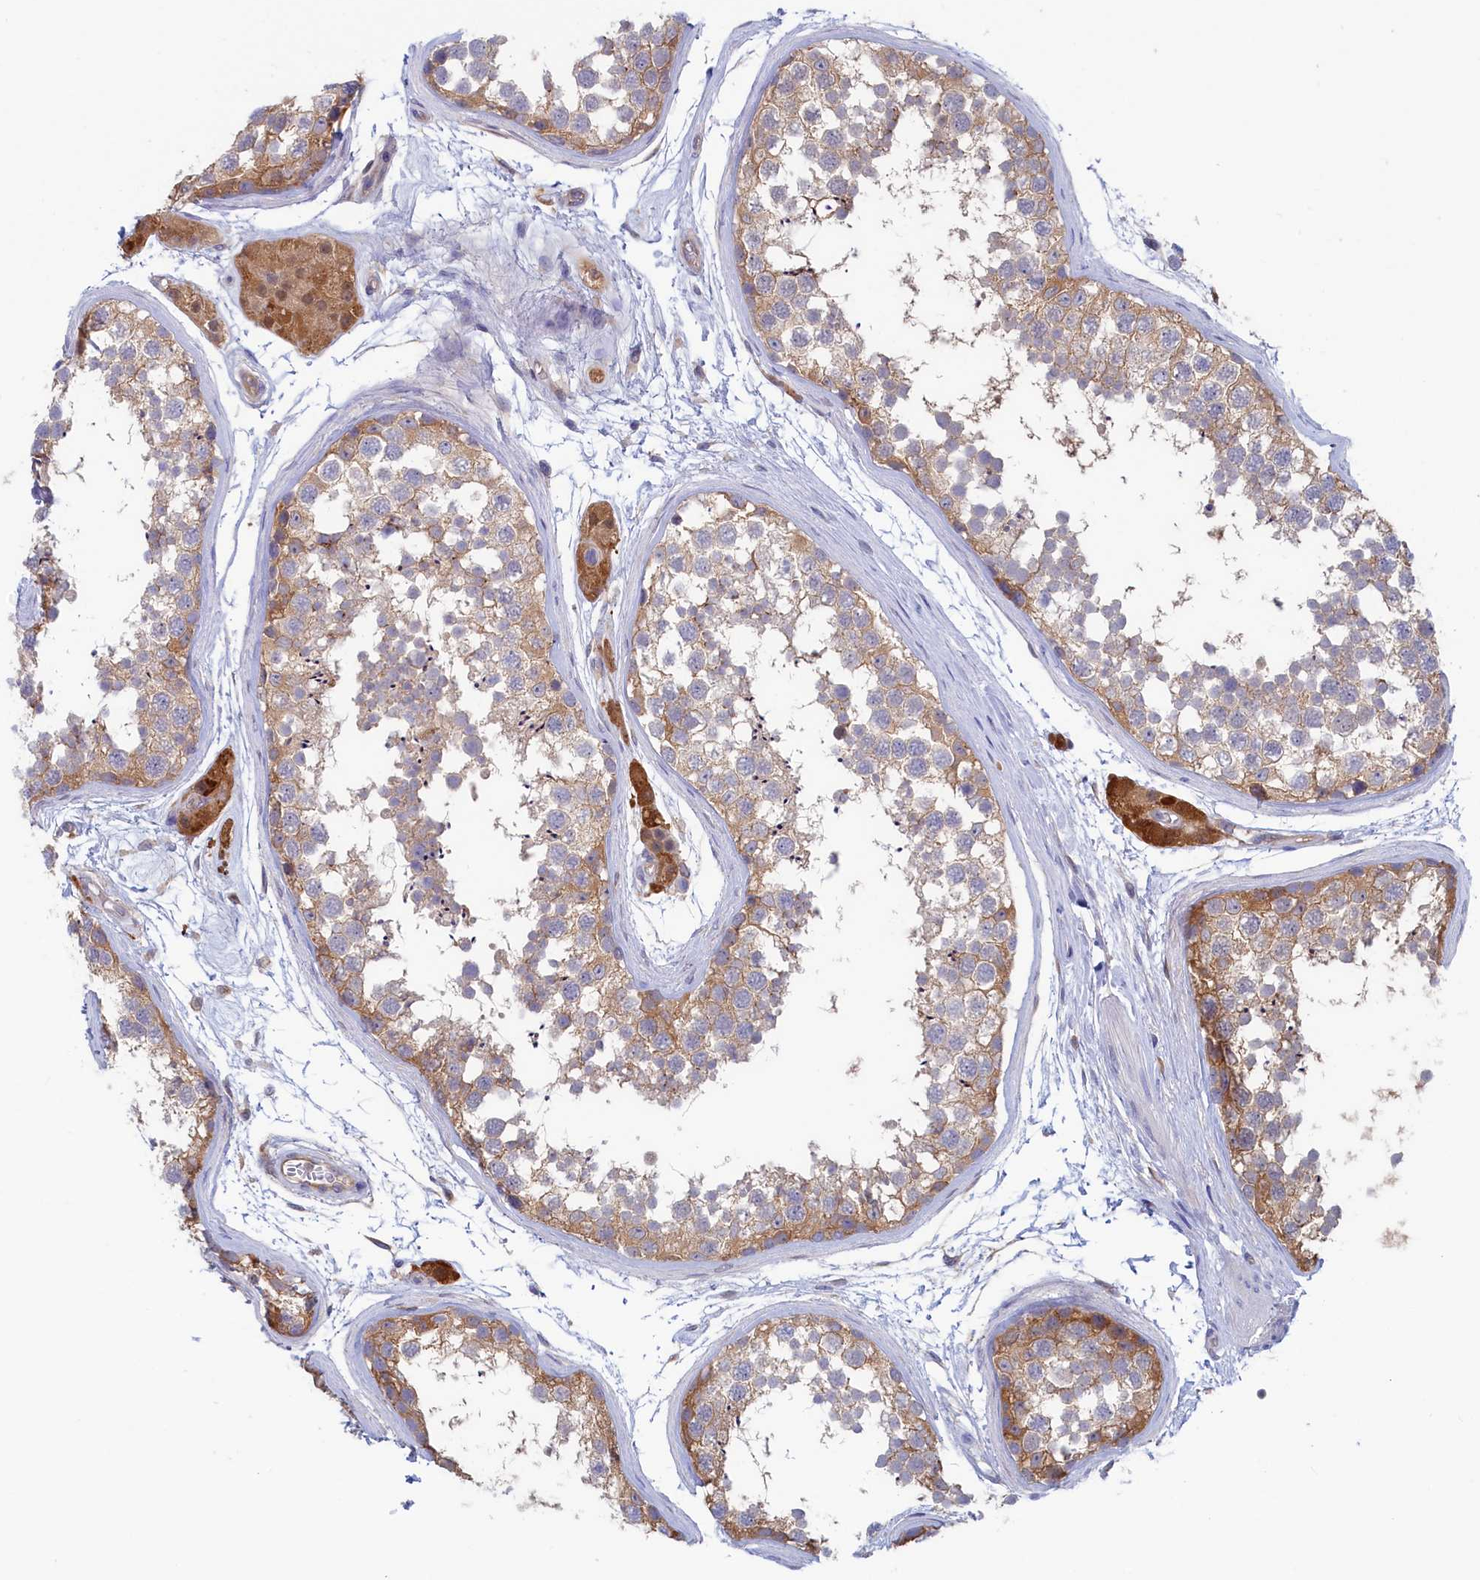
{"staining": {"intensity": "moderate", "quantity": "25%-75%", "location": "cytoplasmic/membranous"}, "tissue": "testis", "cell_type": "Cells in seminiferous ducts", "image_type": "normal", "snomed": [{"axis": "morphology", "description": "Normal tissue, NOS"}, {"axis": "topography", "description": "Testis"}], "caption": "The histopathology image exhibits staining of unremarkable testis, revealing moderate cytoplasmic/membranous protein expression (brown color) within cells in seminiferous ducts. Immunohistochemistry stains the protein in brown and the nuclei are stained blue.", "gene": "SYNDIG1L", "patient": {"sex": "male", "age": 56}}